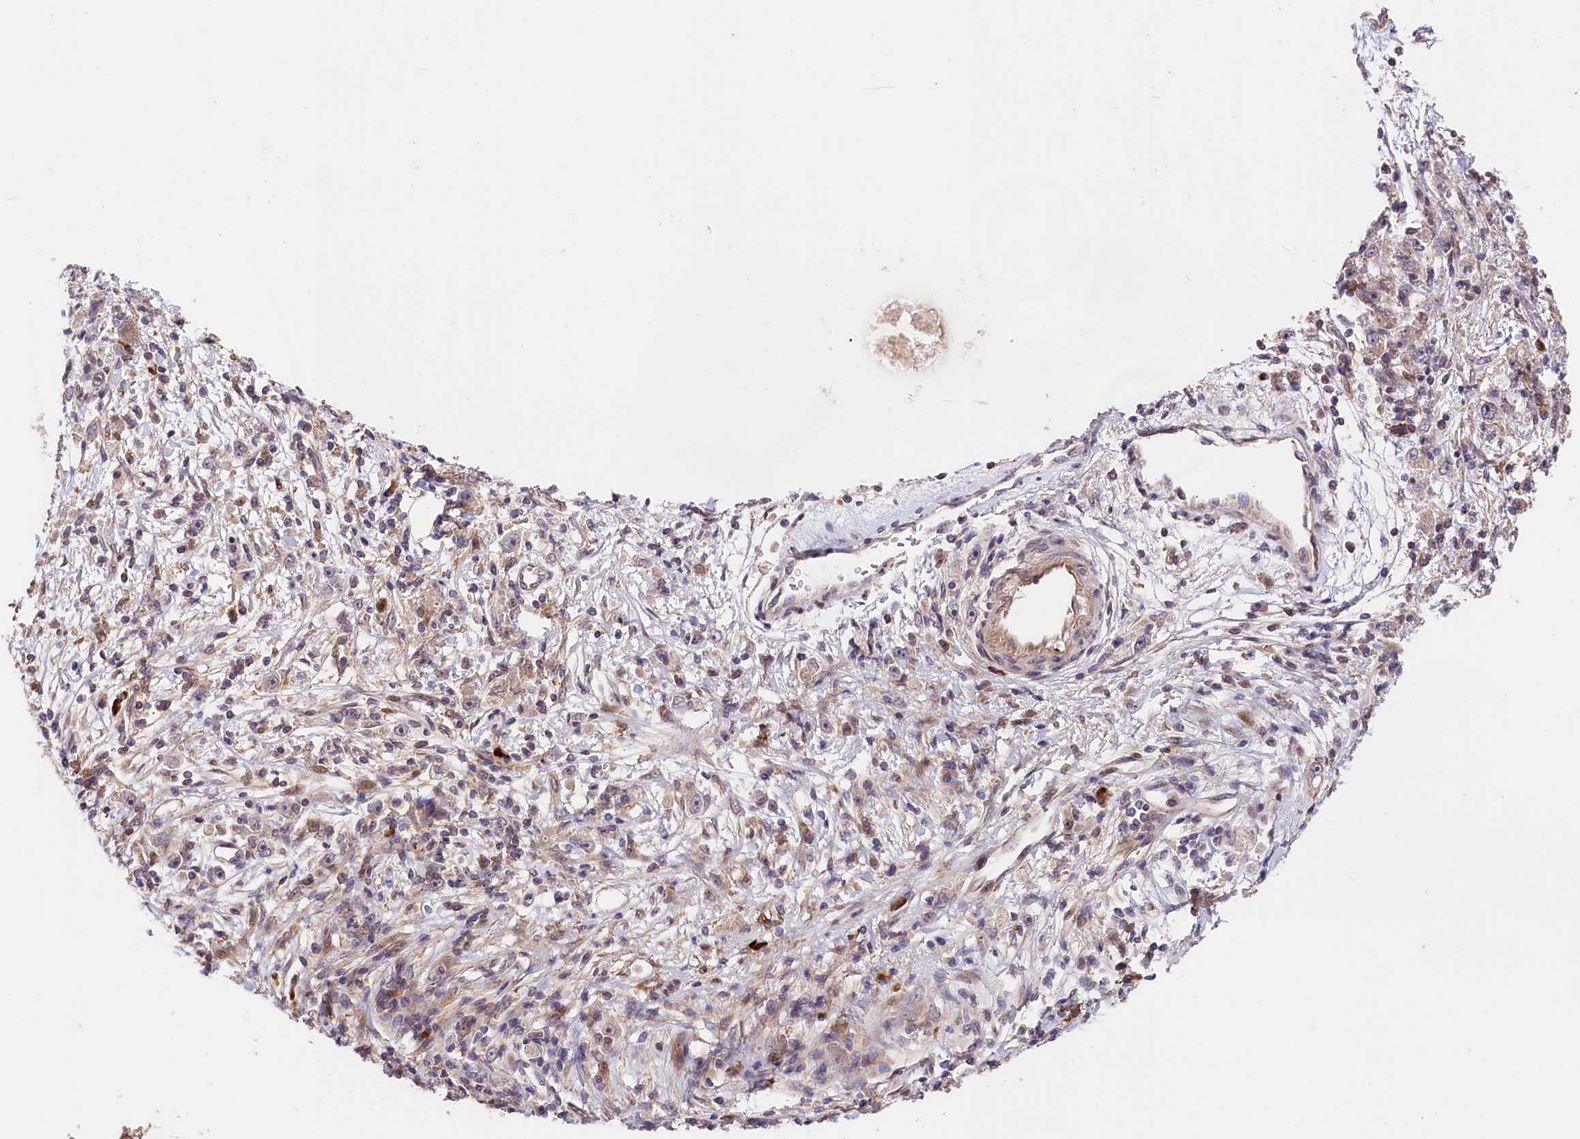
{"staining": {"intensity": "negative", "quantity": "none", "location": "none"}, "tissue": "stomach cancer", "cell_type": "Tumor cells", "image_type": "cancer", "snomed": [{"axis": "morphology", "description": "Adenocarcinoma, NOS"}, {"axis": "topography", "description": "Stomach"}], "caption": "IHC of stomach cancer shows no expression in tumor cells.", "gene": "CACNA1H", "patient": {"sex": "female", "age": 59}}